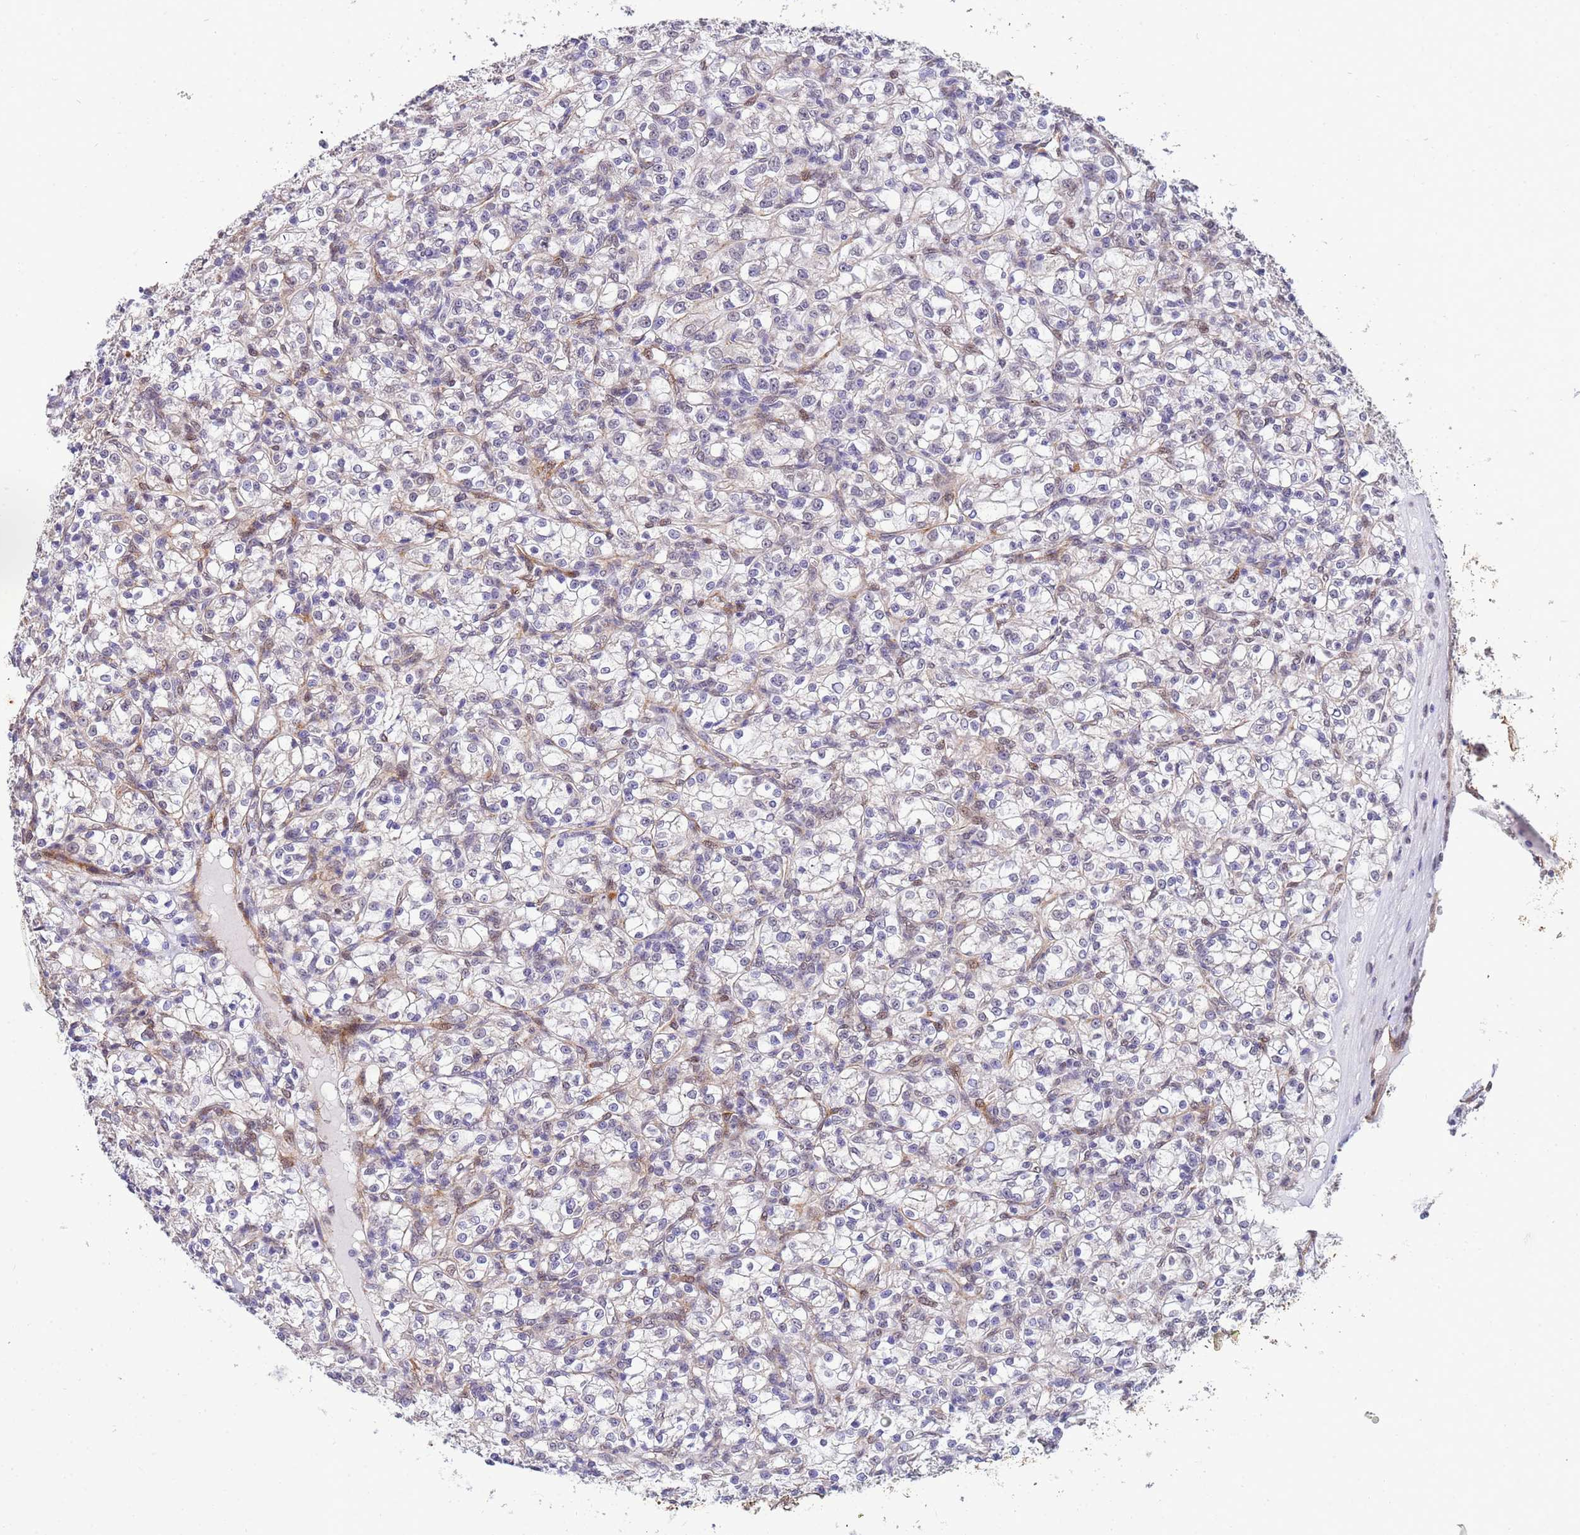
{"staining": {"intensity": "weak", "quantity": "<25%", "location": "nuclear"}, "tissue": "renal cancer", "cell_type": "Tumor cells", "image_type": "cancer", "snomed": [{"axis": "morphology", "description": "Adenocarcinoma, NOS"}, {"axis": "topography", "description": "Kidney"}], "caption": "High magnification brightfield microscopy of adenocarcinoma (renal) stained with DAB (brown) and counterstained with hematoxylin (blue): tumor cells show no significant expression.", "gene": "TRIP6", "patient": {"sex": "female", "age": 59}}